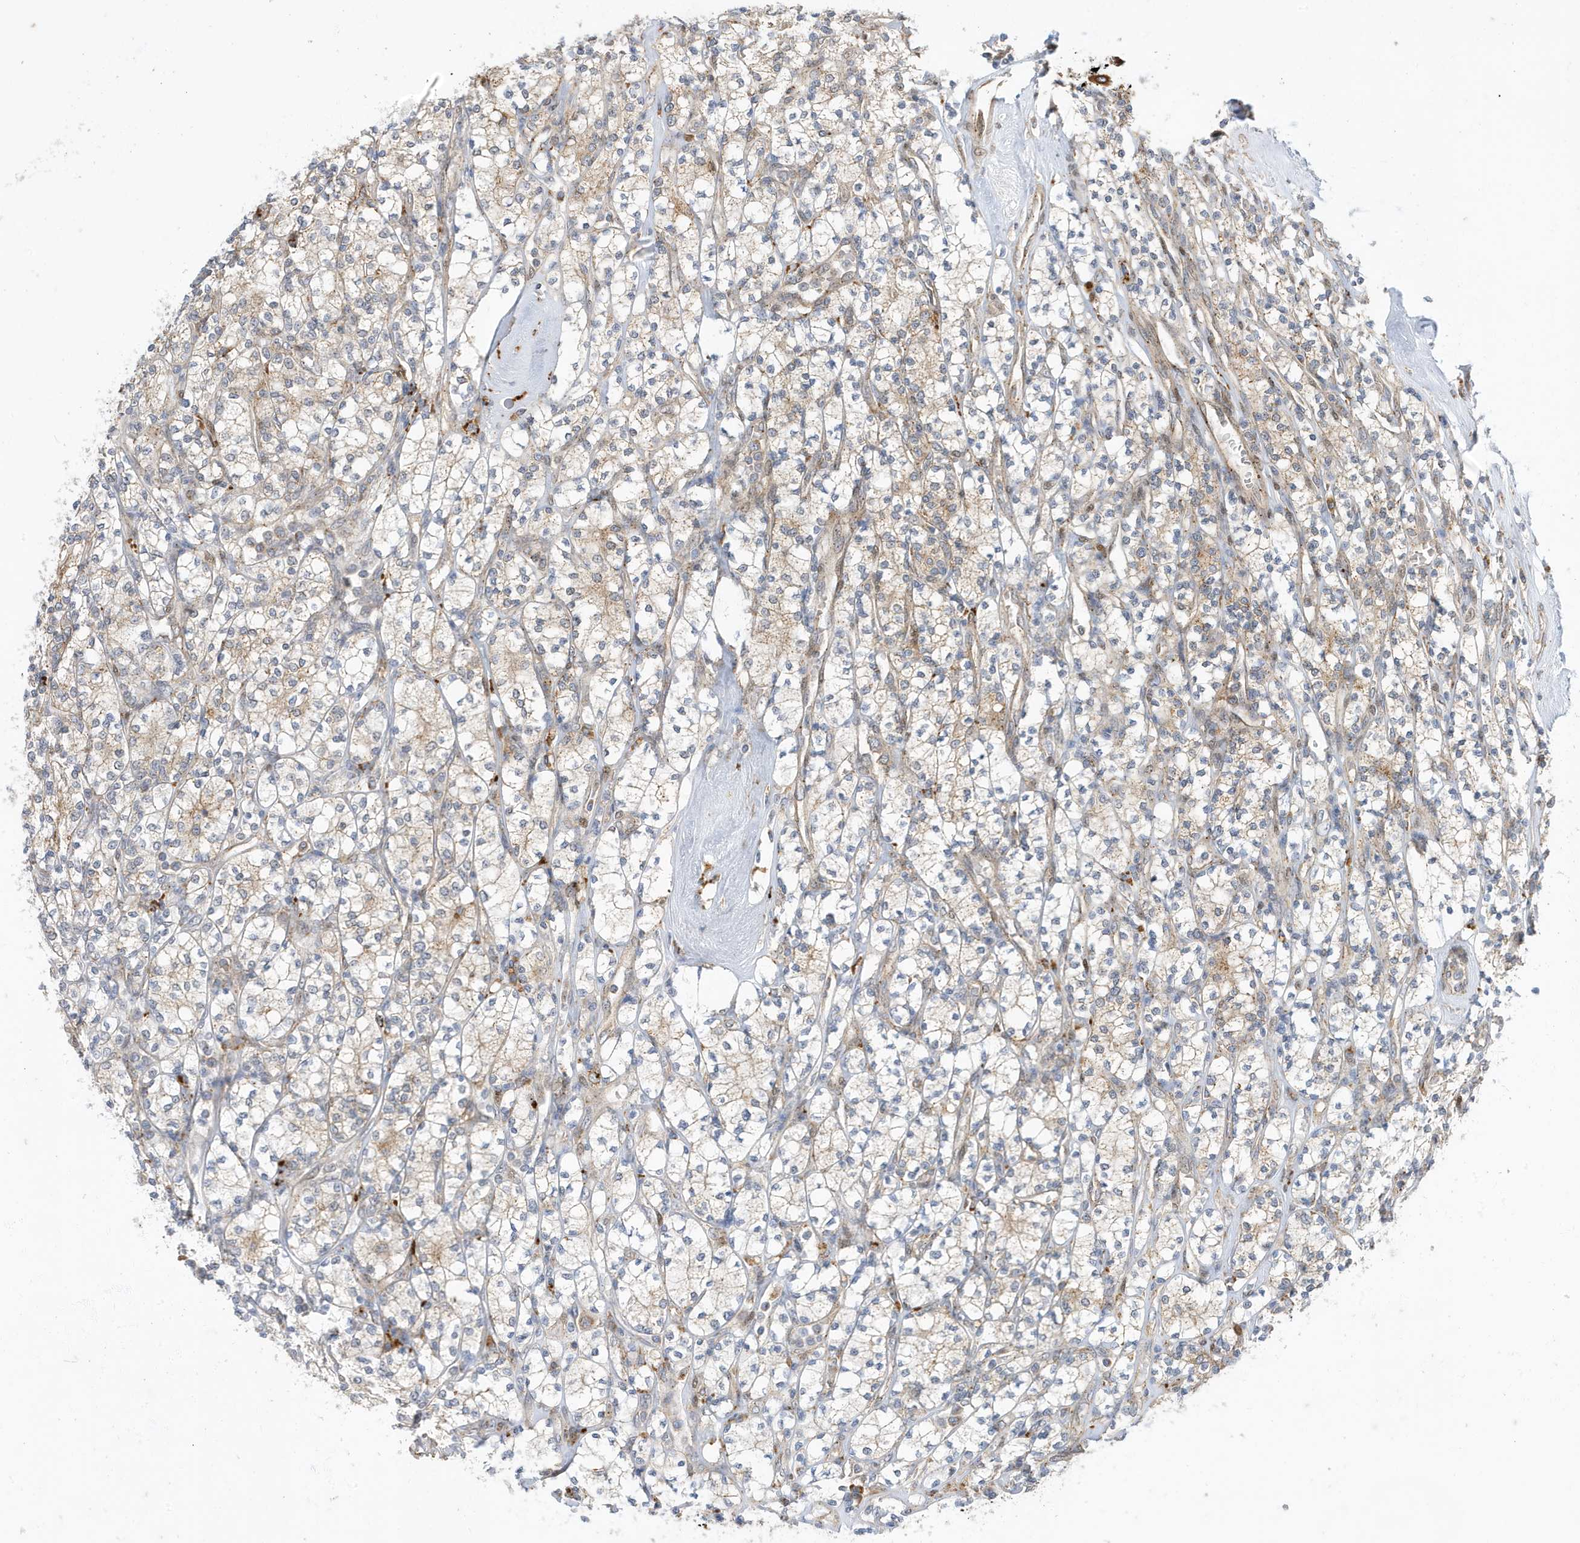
{"staining": {"intensity": "weak", "quantity": ">75%", "location": "cytoplasmic/membranous"}, "tissue": "renal cancer", "cell_type": "Tumor cells", "image_type": "cancer", "snomed": [{"axis": "morphology", "description": "Adenocarcinoma, NOS"}, {"axis": "topography", "description": "Kidney"}], "caption": "Immunohistochemistry (DAB) staining of renal cancer demonstrates weak cytoplasmic/membranous protein positivity in approximately >75% of tumor cells.", "gene": "ZNF507", "patient": {"sex": "male", "age": 77}}